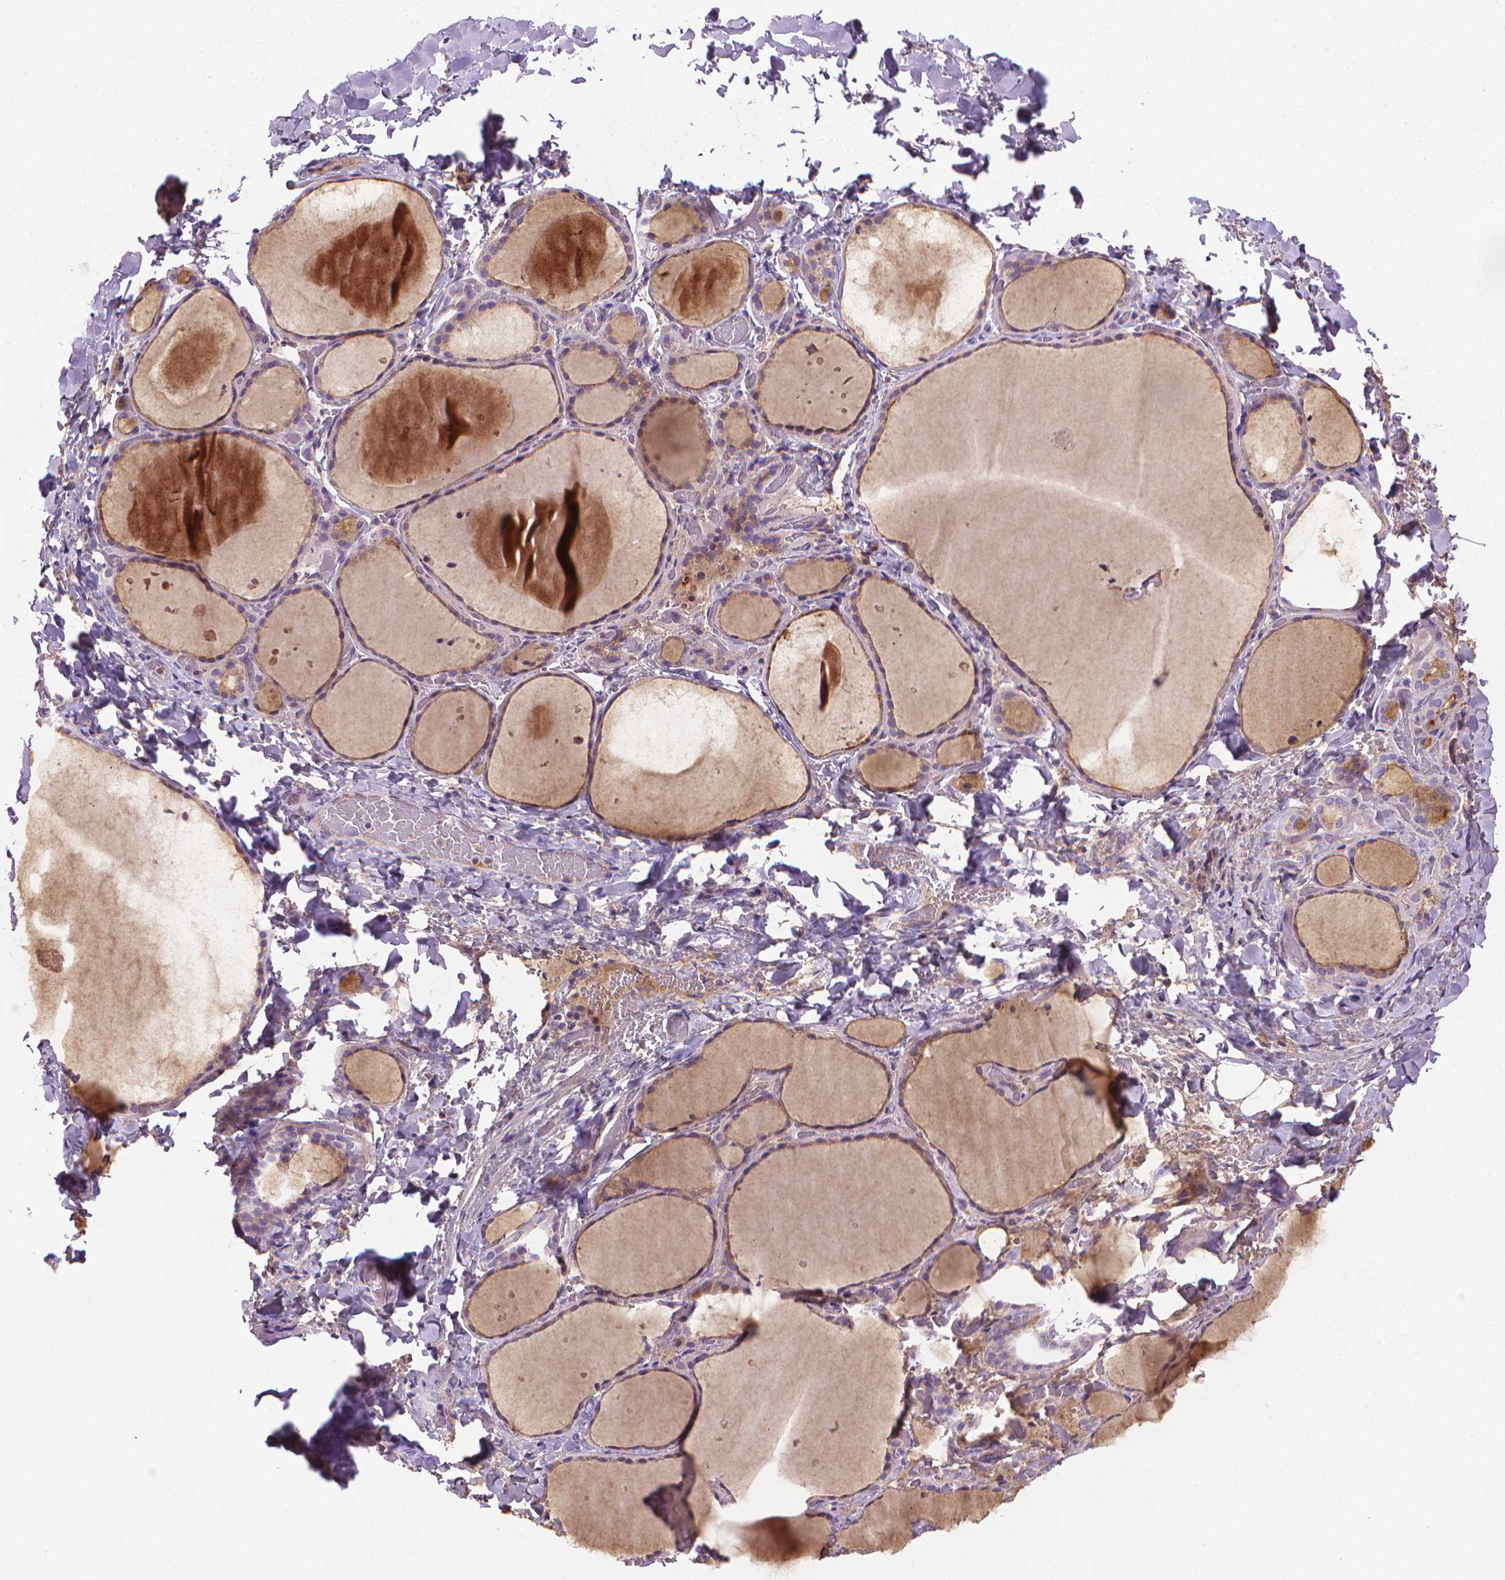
{"staining": {"intensity": "weak", "quantity": ">75%", "location": "cytoplasmic/membranous"}, "tissue": "thyroid gland", "cell_type": "Glandular cells", "image_type": "normal", "snomed": [{"axis": "morphology", "description": "Normal tissue, NOS"}, {"axis": "topography", "description": "Thyroid gland"}], "caption": "This histopathology image shows immunohistochemistry staining of normal thyroid gland, with low weak cytoplasmic/membranous positivity in approximately >75% of glandular cells.", "gene": "SLC51B", "patient": {"sex": "female", "age": 36}}